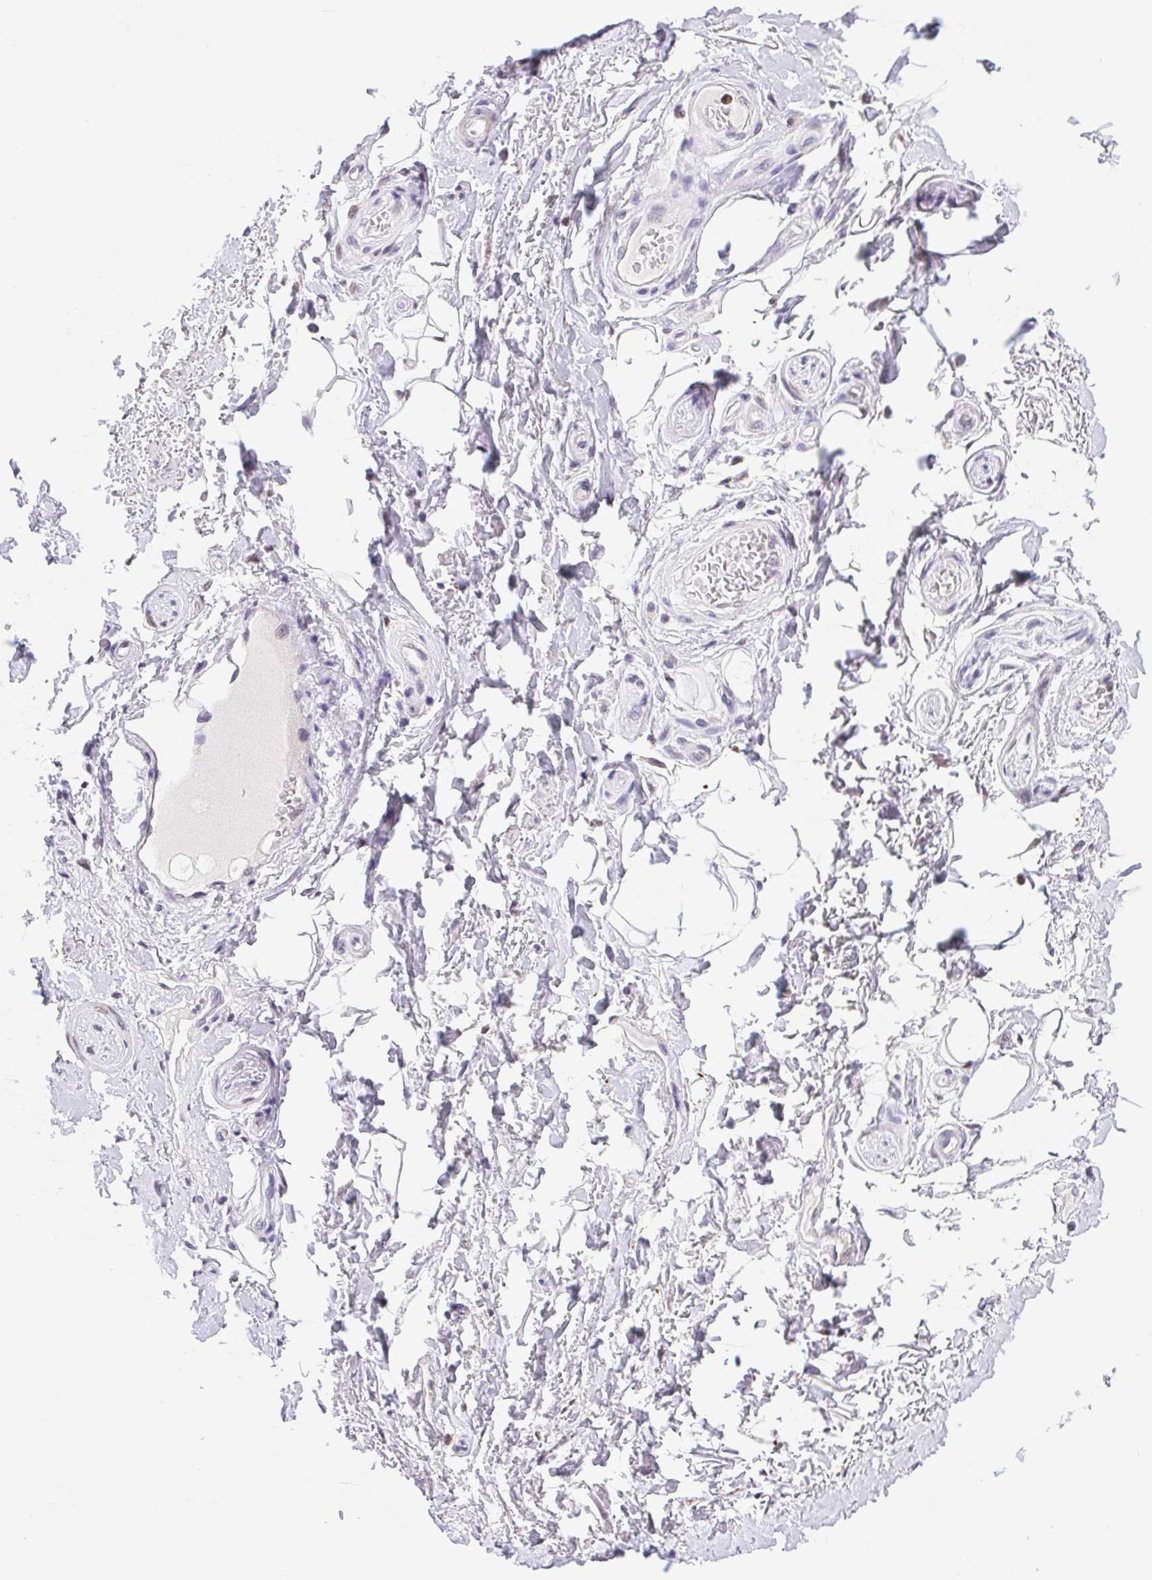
{"staining": {"intensity": "negative", "quantity": "none", "location": "none"}, "tissue": "adipose tissue", "cell_type": "Adipocytes", "image_type": "normal", "snomed": [{"axis": "morphology", "description": "Normal tissue, NOS"}, {"axis": "topography", "description": "Peripheral nerve tissue"}], "caption": "Adipose tissue stained for a protein using immunohistochemistry (IHC) reveals no expression adipocytes.", "gene": "L3MBTL4", "patient": {"sex": "male", "age": 51}}